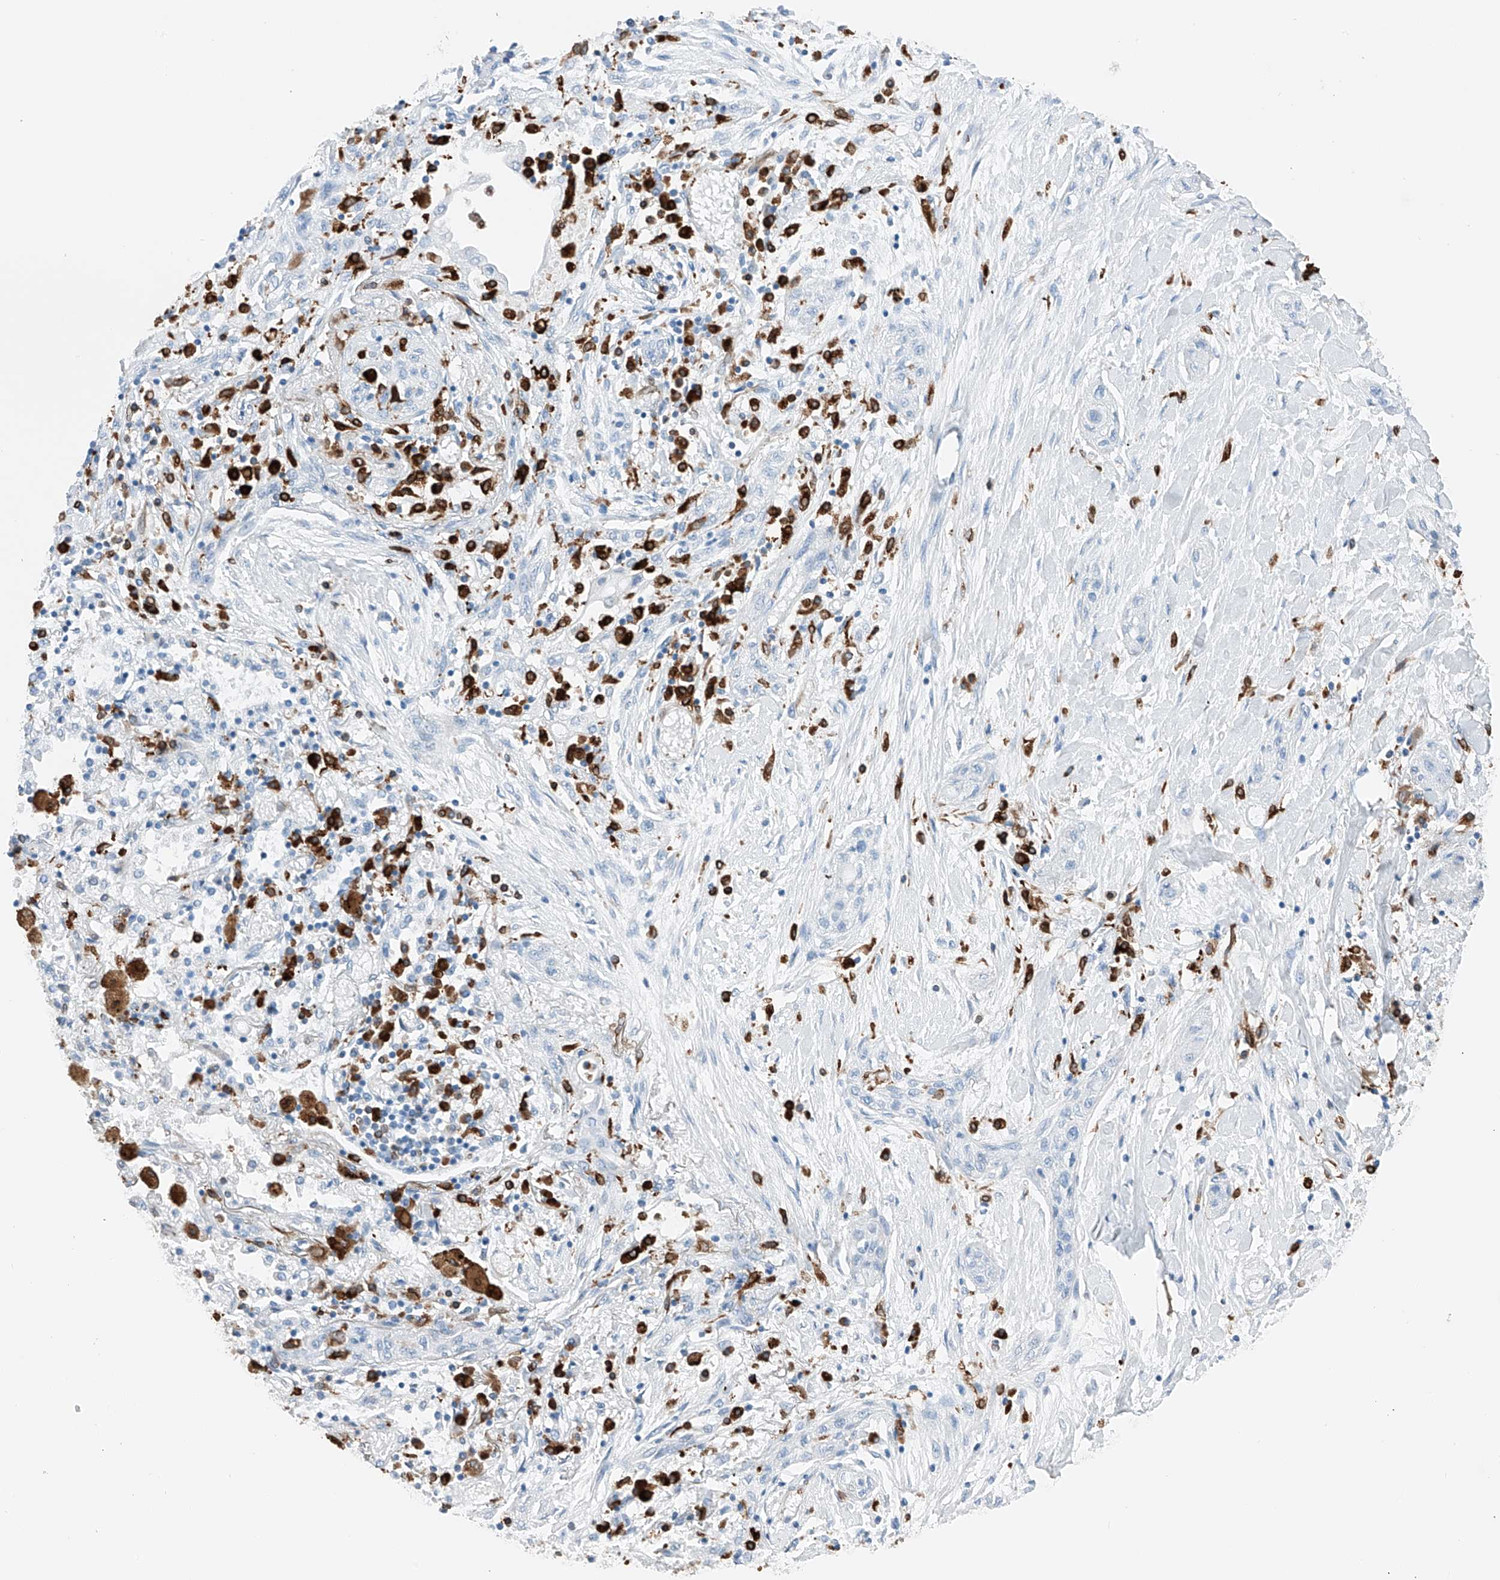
{"staining": {"intensity": "negative", "quantity": "none", "location": "none"}, "tissue": "lung cancer", "cell_type": "Tumor cells", "image_type": "cancer", "snomed": [{"axis": "morphology", "description": "Squamous cell carcinoma, NOS"}, {"axis": "topography", "description": "Lung"}], "caption": "Protein analysis of lung cancer (squamous cell carcinoma) demonstrates no significant positivity in tumor cells.", "gene": "TBXAS1", "patient": {"sex": "female", "age": 47}}